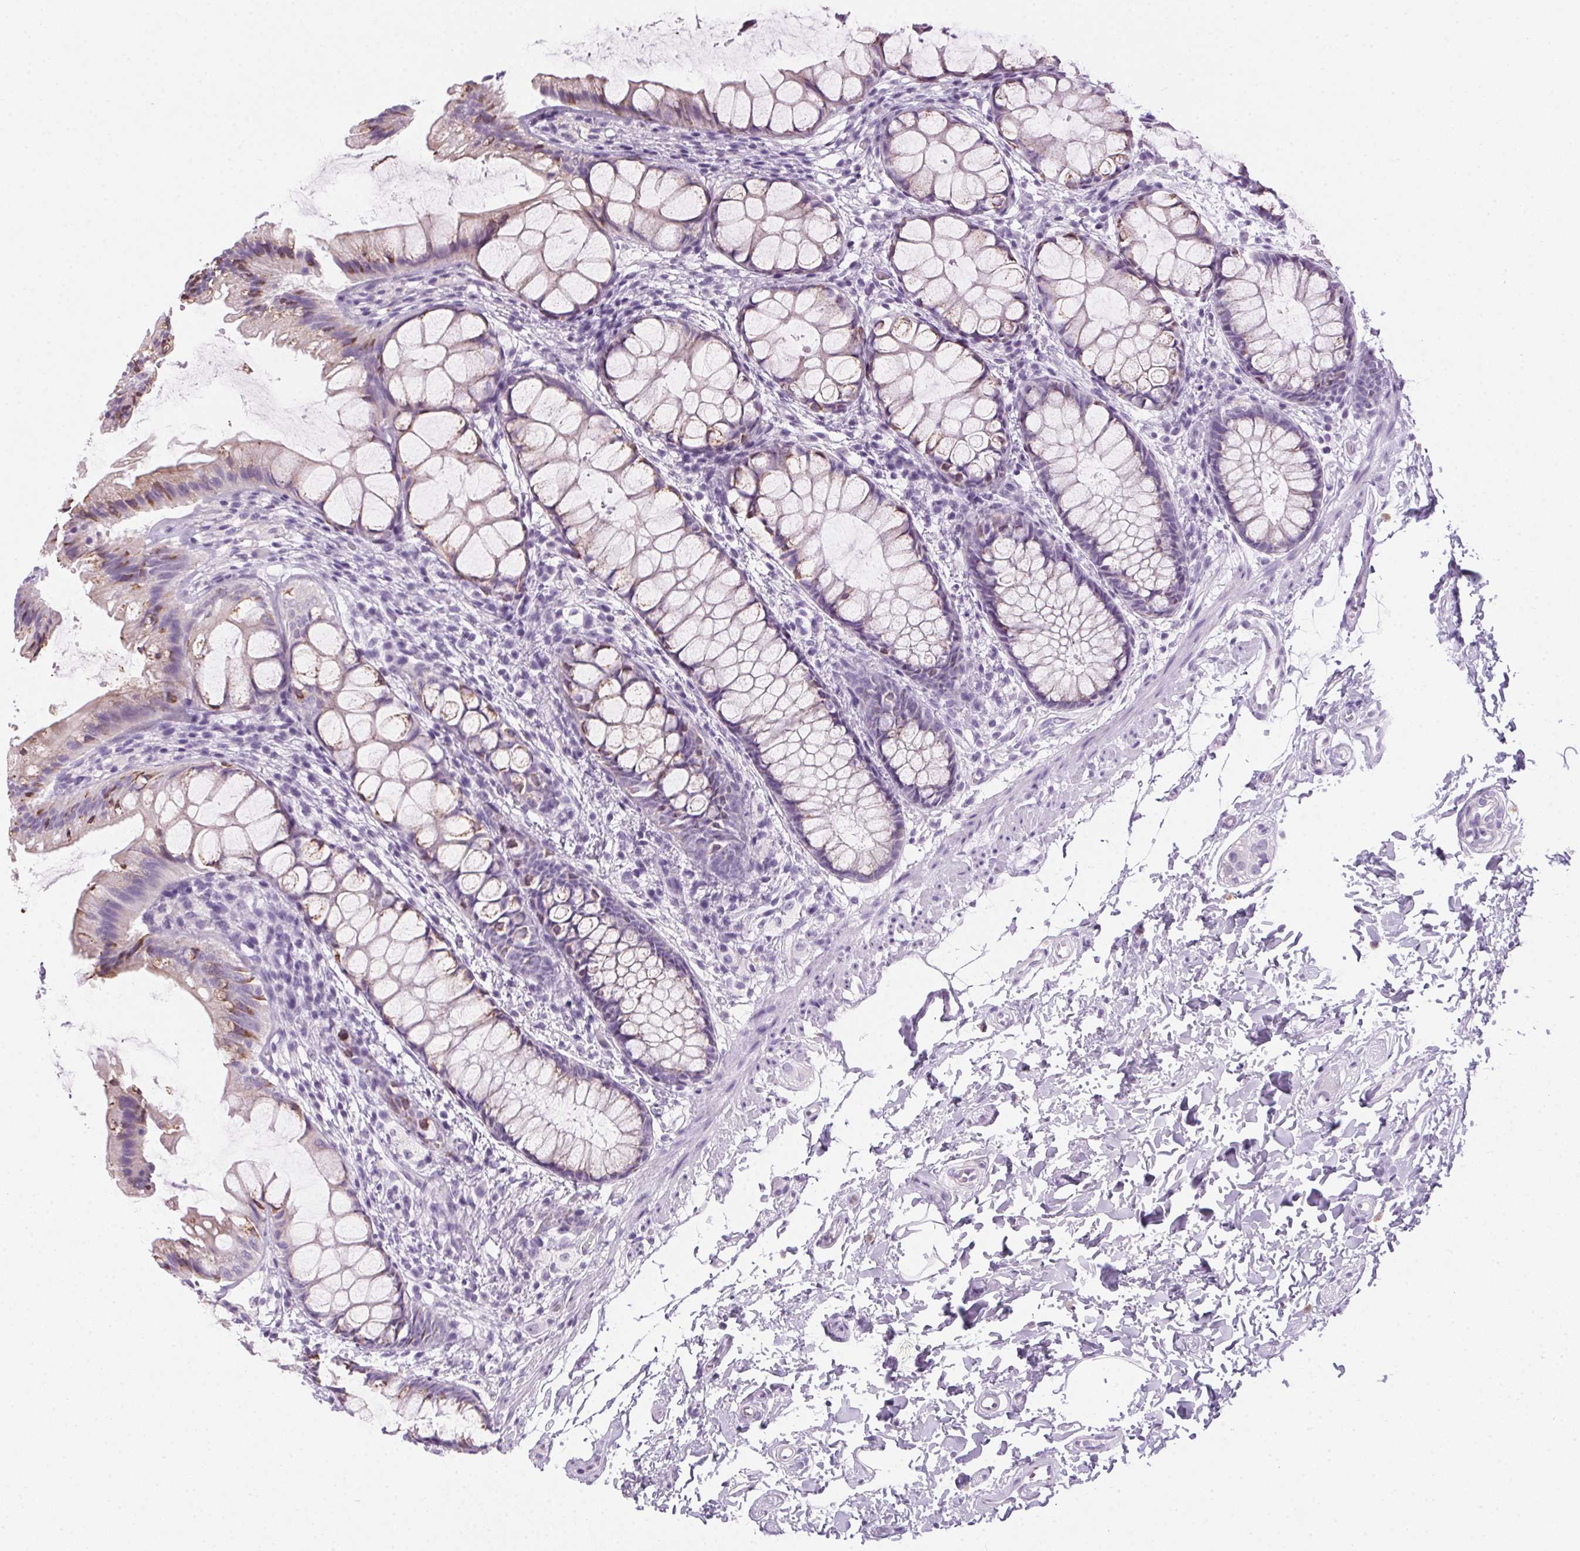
{"staining": {"intensity": "weak", "quantity": "25%-75%", "location": "cytoplasmic/membranous"}, "tissue": "rectum", "cell_type": "Glandular cells", "image_type": "normal", "snomed": [{"axis": "morphology", "description": "Normal tissue, NOS"}, {"axis": "topography", "description": "Rectum"}], "caption": "Weak cytoplasmic/membranous staining for a protein is identified in about 25%-75% of glandular cells of normal rectum using immunohistochemistry (IHC).", "gene": "POPDC2", "patient": {"sex": "female", "age": 62}}